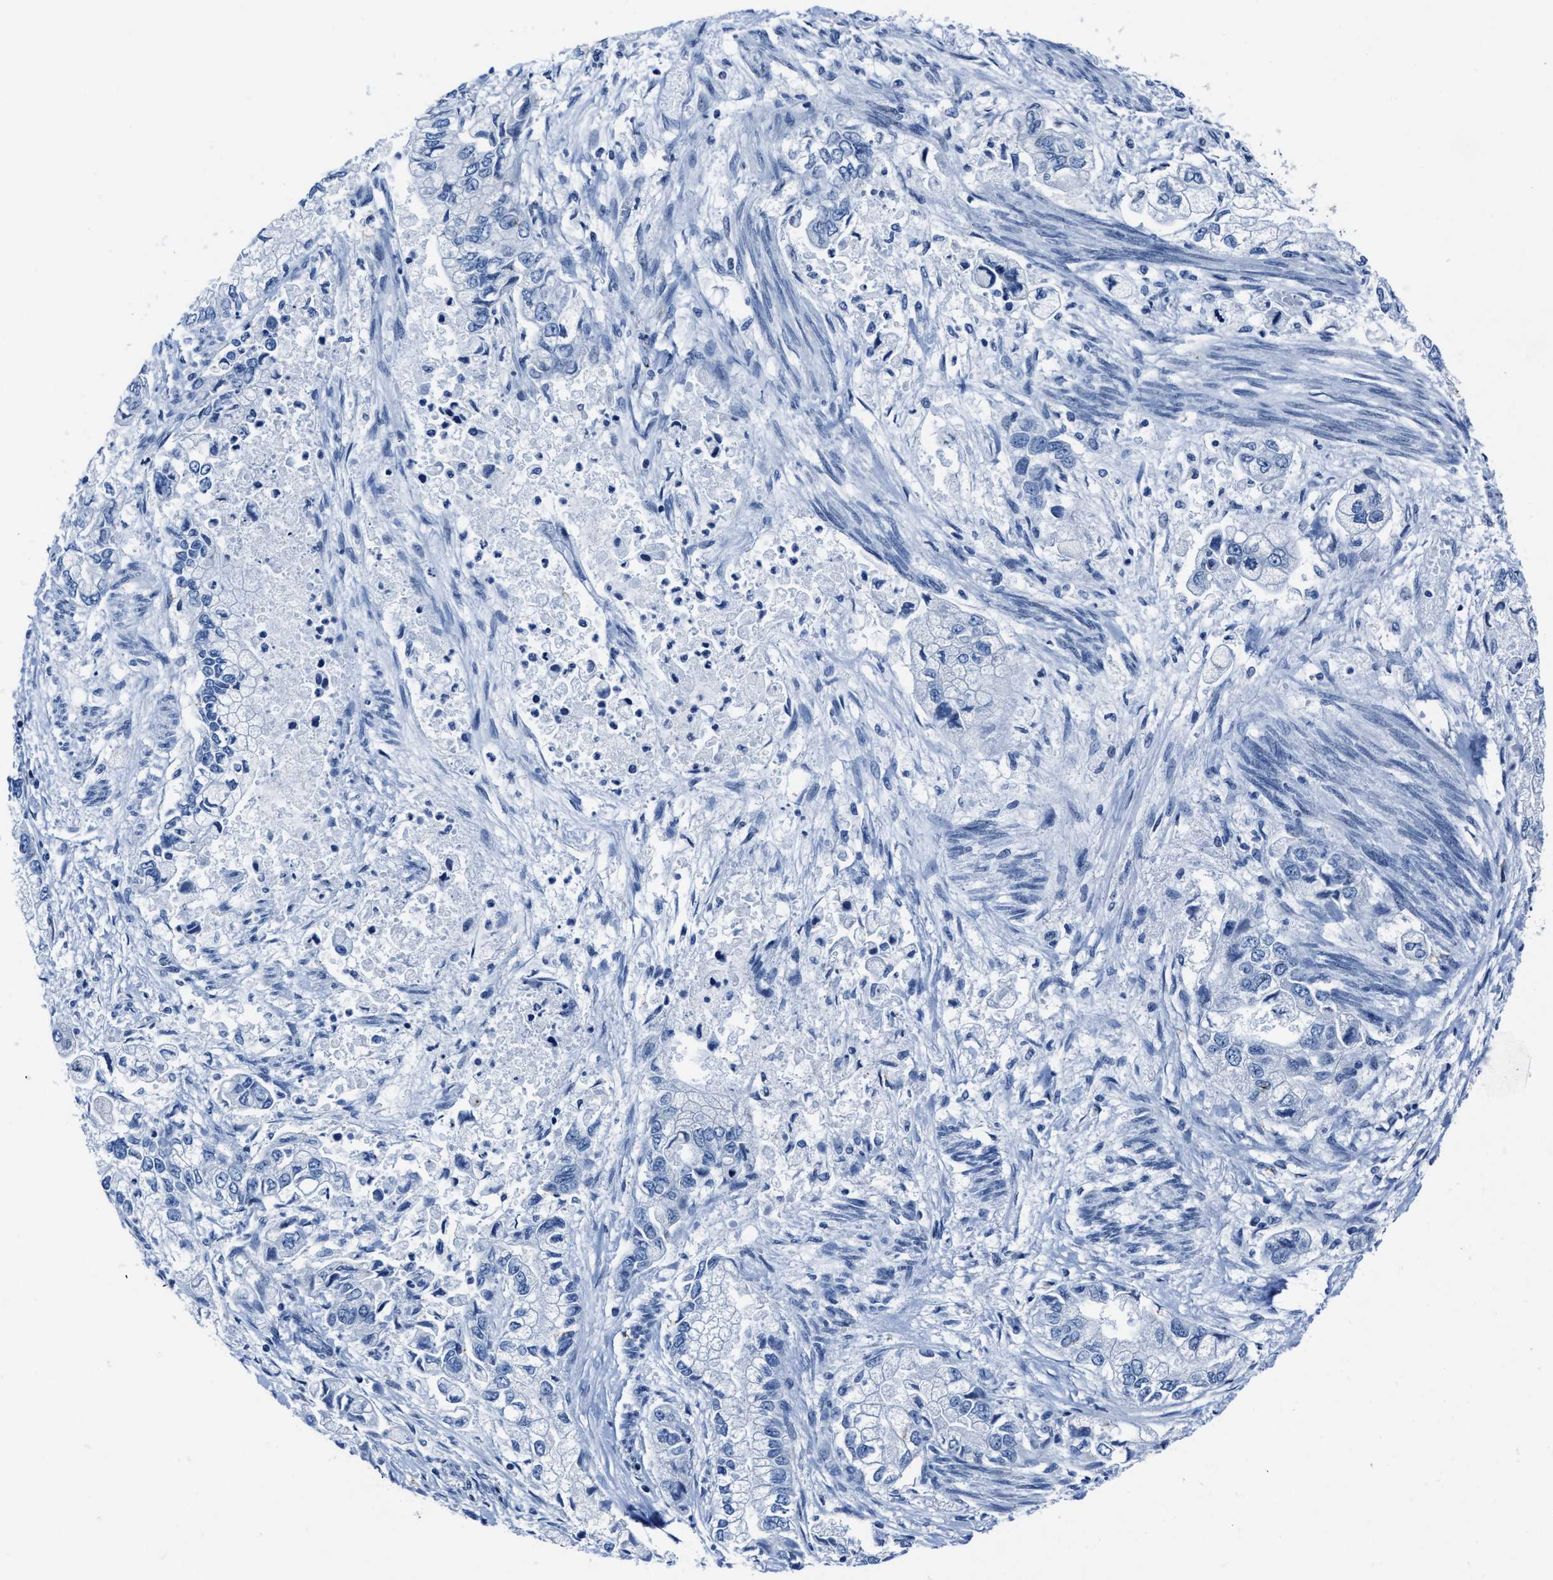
{"staining": {"intensity": "negative", "quantity": "none", "location": "none"}, "tissue": "stomach cancer", "cell_type": "Tumor cells", "image_type": "cancer", "snomed": [{"axis": "morphology", "description": "Normal tissue, NOS"}, {"axis": "morphology", "description": "Adenocarcinoma, NOS"}, {"axis": "topography", "description": "Stomach"}], "caption": "A histopathology image of human stomach cancer (adenocarcinoma) is negative for staining in tumor cells.", "gene": "ASZ1", "patient": {"sex": "male", "age": 62}}